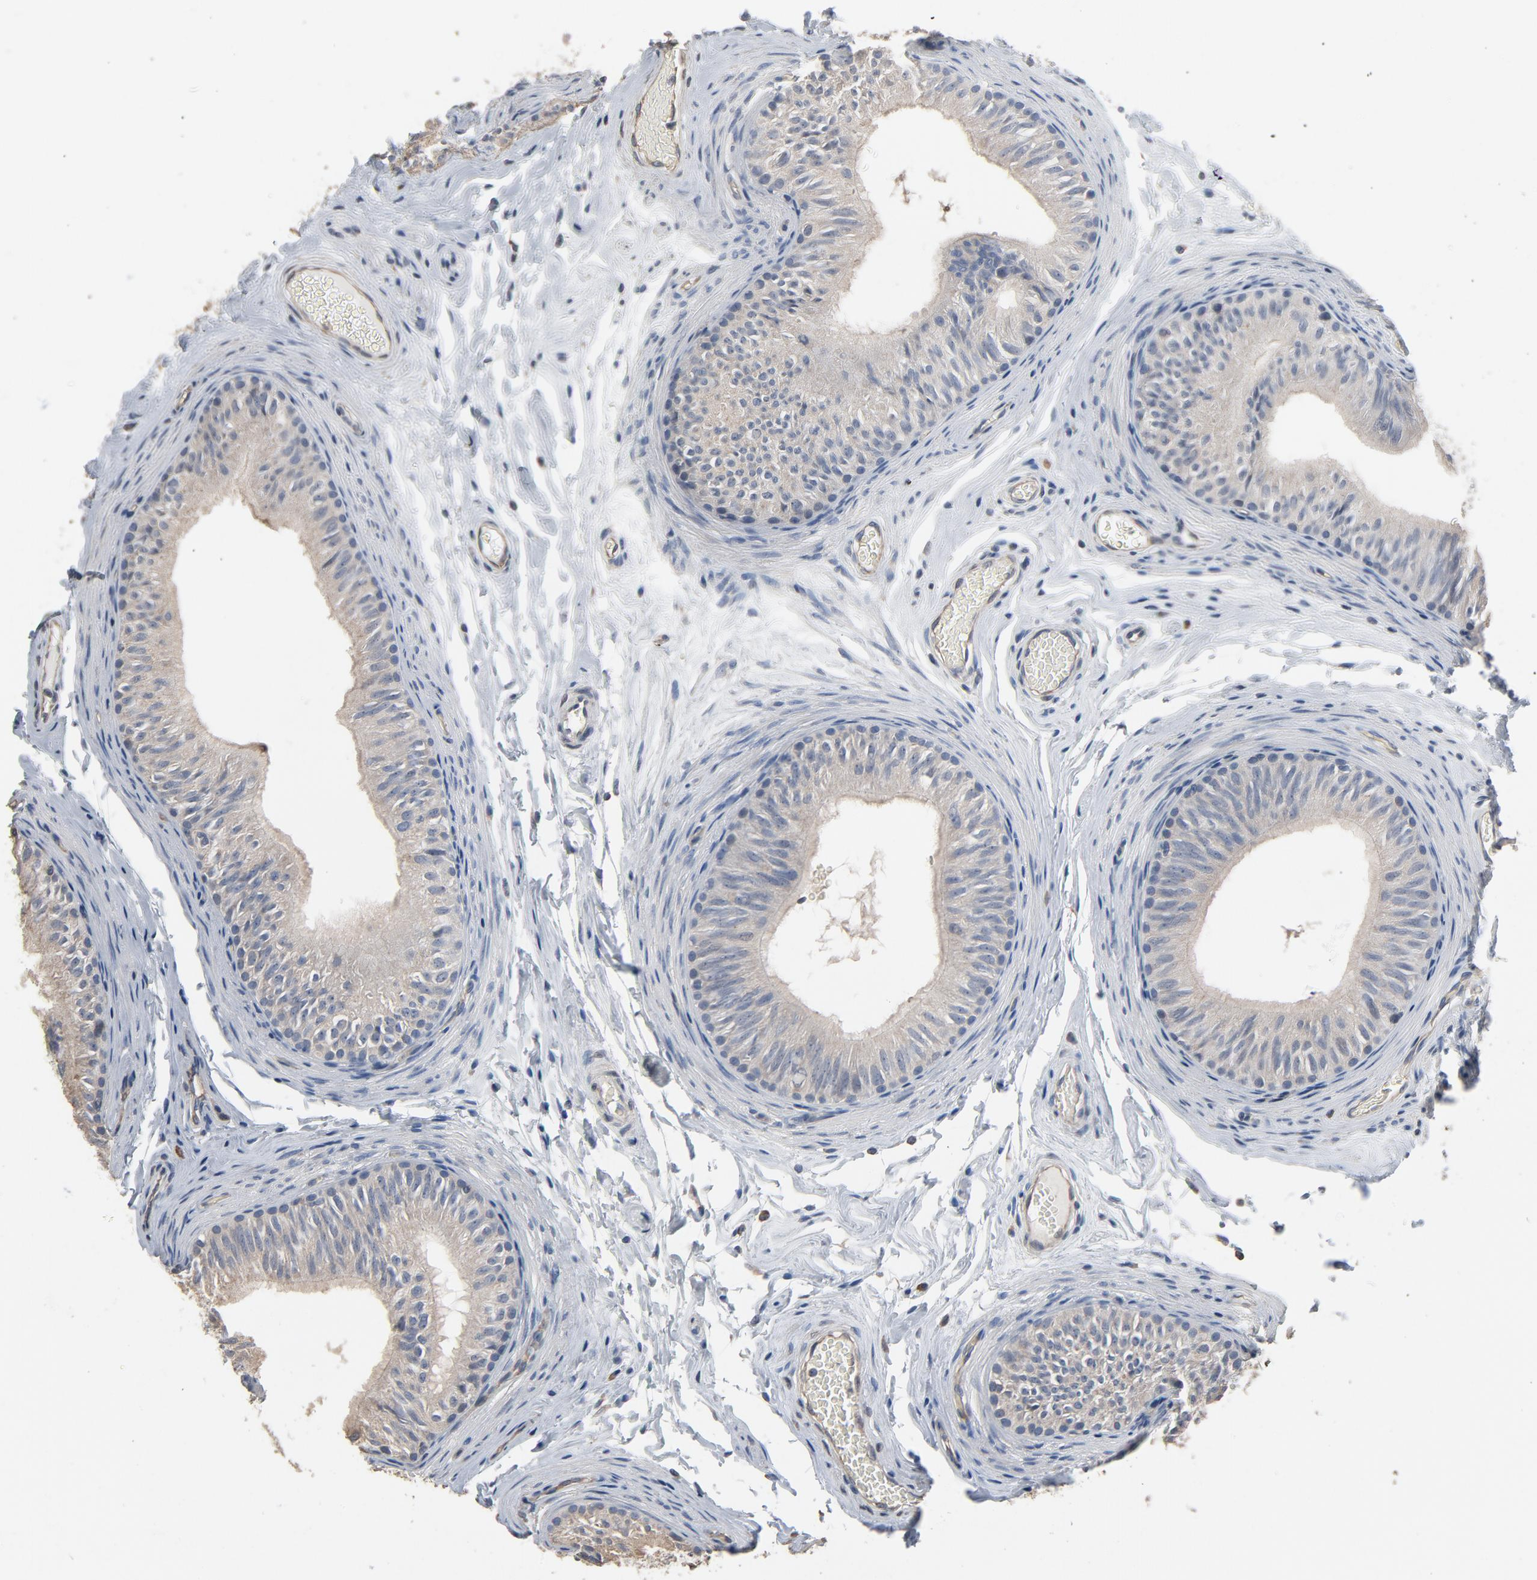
{"staining": {"intensity": "weak", "quantity": ">75%", "location": "cytoplasmic/membranous"}, "tissue": "epididymis", "cell_type": "Glandular cells", "image_type": "normal", "snomed": [{"axis": "morphology", "description": "Normal tissue, NOS"}, {"axis": "topography", "description": "Testis"}, {"axis": "topography", "description": "Epididymis"}], "caption": "Weak cytoplasmic/membranous staining for a protein is appreciated in about >75% of glandular cells of normal epididymis using immunohistochemistry.", "gene": "SOX6", "patient": {"sex": "male", "age": 36}}